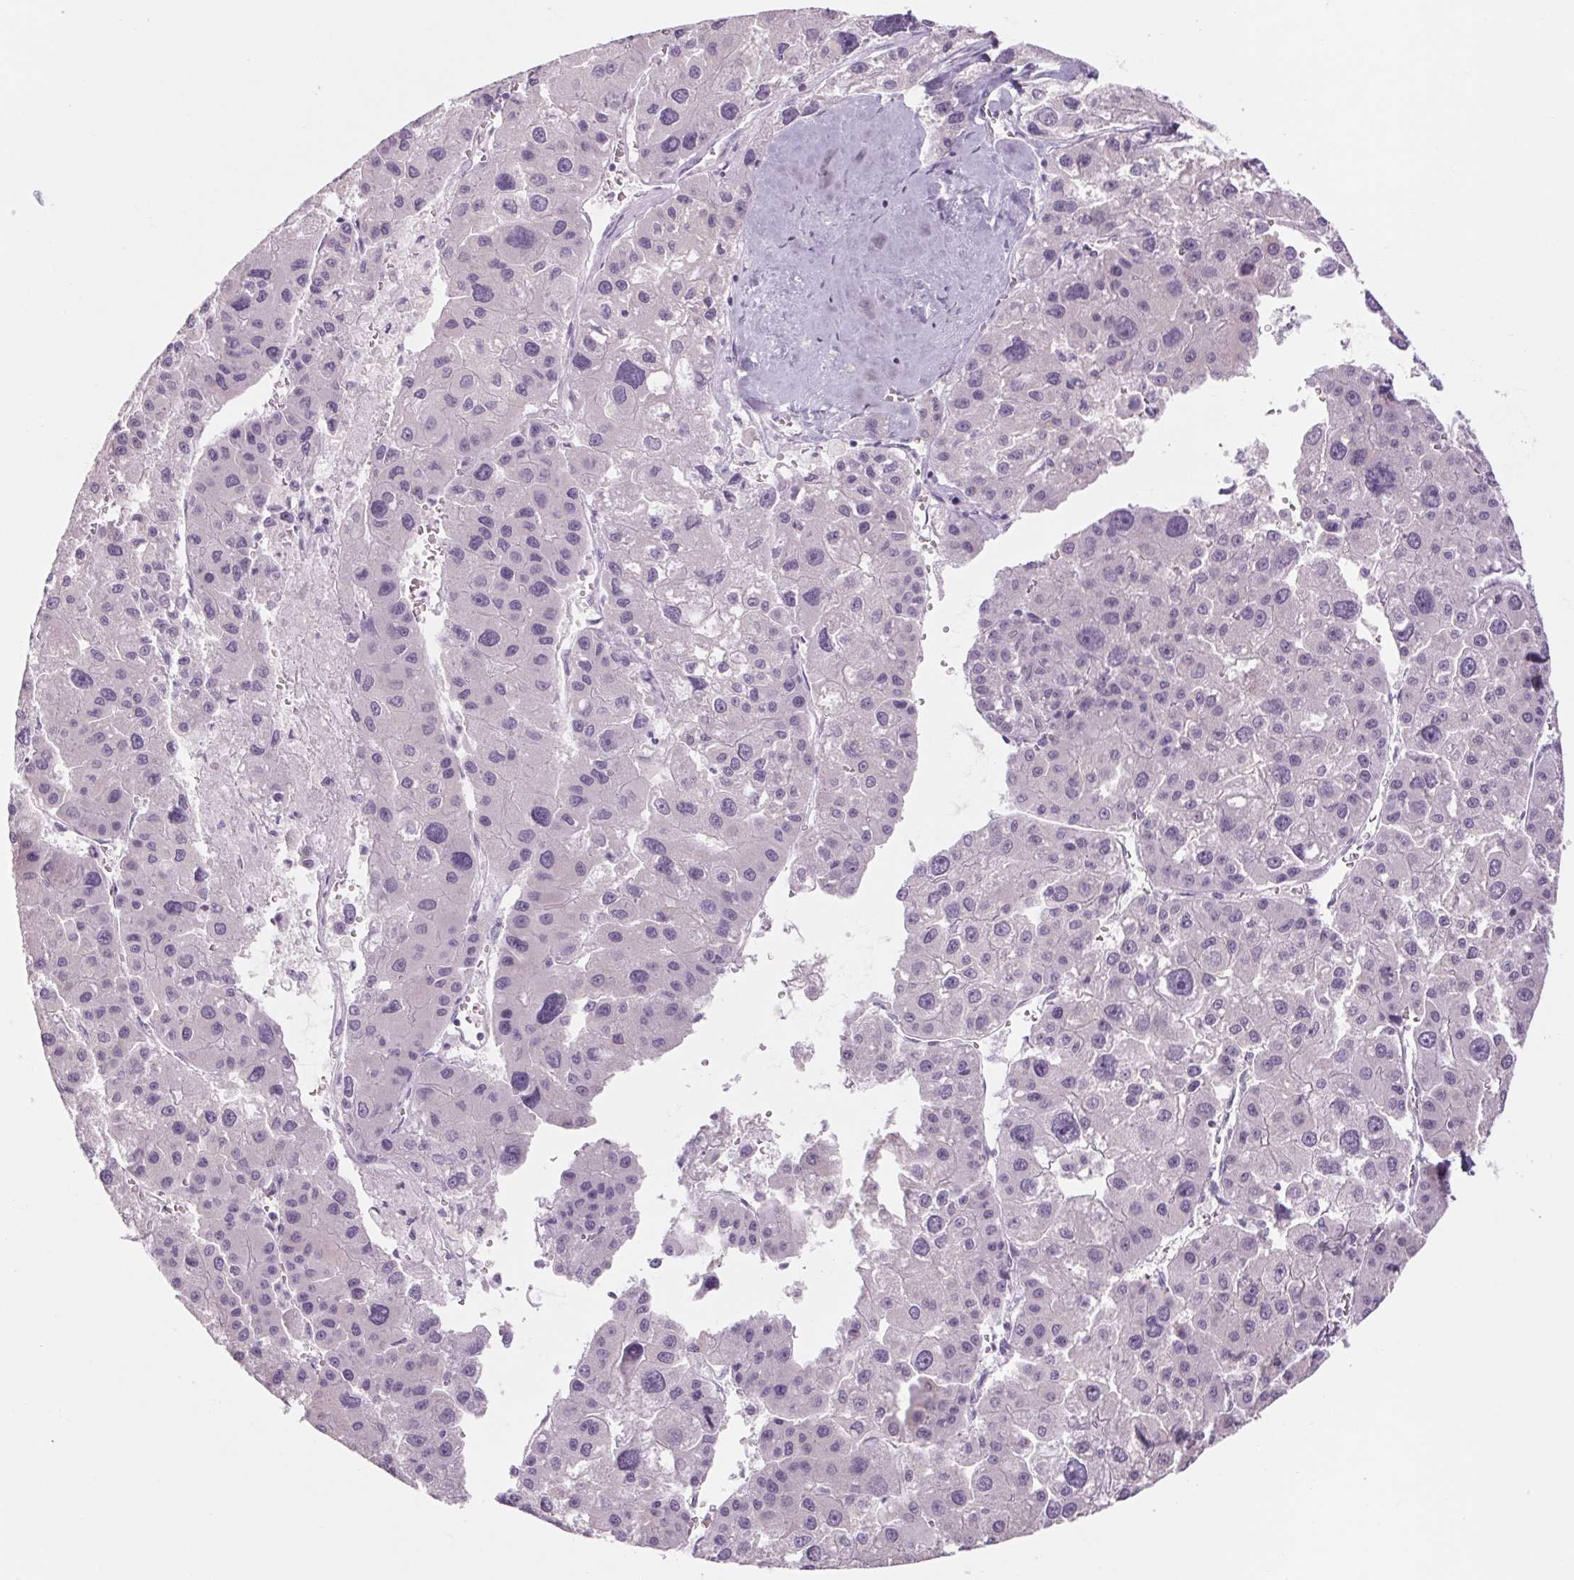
{"staining": {"intensity": "negative", "quantity": "none", "location": "none"}, "tissue": "liver cancer", "cell_type": "Tumor cells", "image_type": "cancer", "snomed": [{"axis": "morphology", "description": "Carcinoma, Hepatocellular, NOS"}, {"axis": "topography", "description": "Liver"}], "caption": "DAB (3,3'-diaminobenzidine) immunohistochemical staining of liver hepatocellular carcinoma shows no significant positivity in tumor cells.", "gene": "RPTN", "patient": {"sex": "male", "age": 73}}